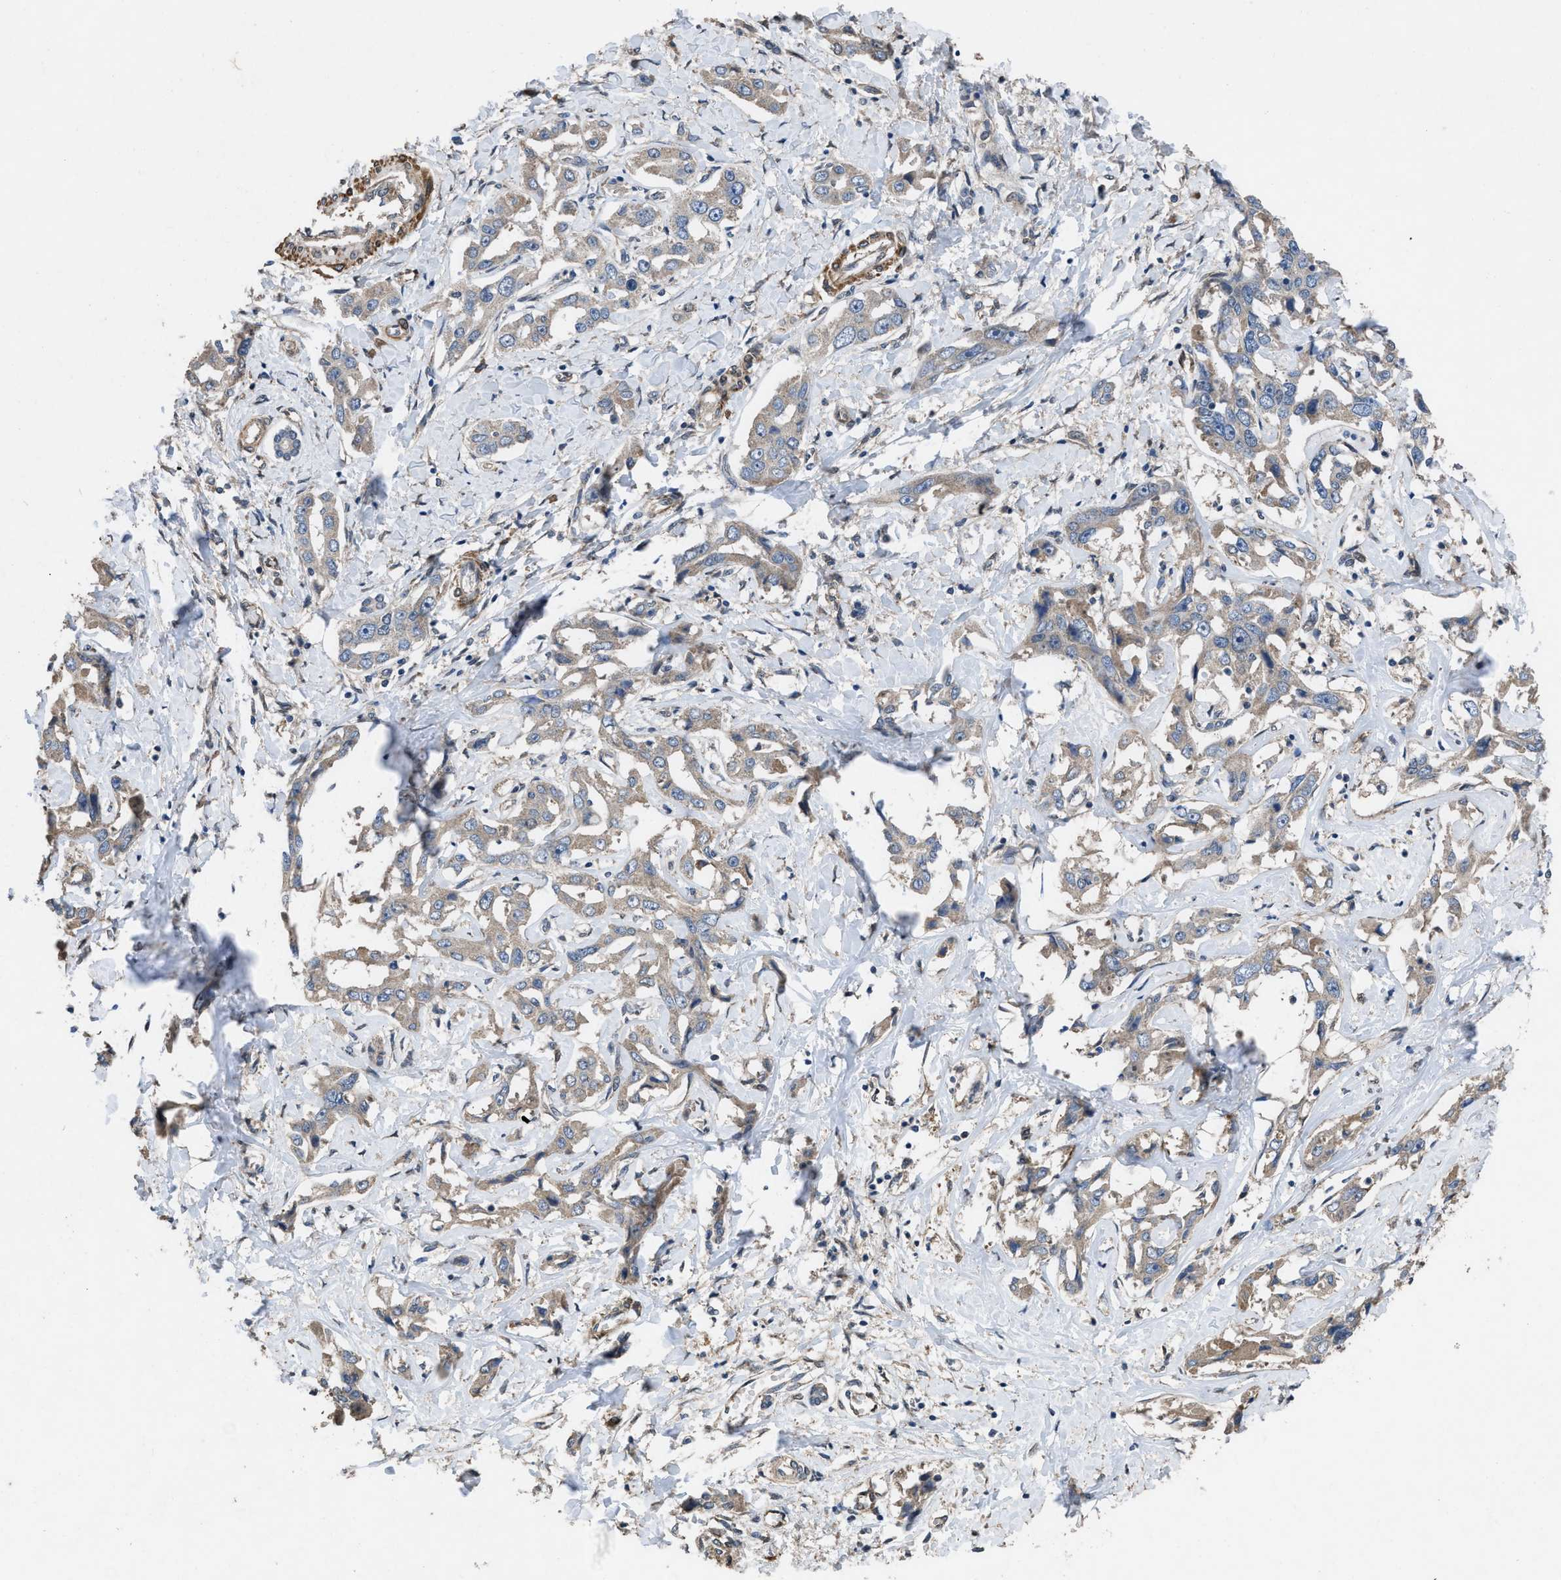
{"staining": {"intensity": "moderate", "quantity": "25%-75%", "location": "cytoplasmic/membranous"}, "tissue": "liver cancer", "cell_type": "Tumor cells", "image_type": "cancer", "snomed": [{"axis": "morphology", "description": "Cholangiocarcinoma"}, {"axis": "topography", "description": "Liver"}], "caption": "There is medium levels of moderate cytoplasmic/membranous staining in tumor cells of liver cholangiocarcinoma, as demonstrated by immunohistochemical staining (brown color).", "gene": "ARL6", "patient": {"sex": "male", "age": 59}}